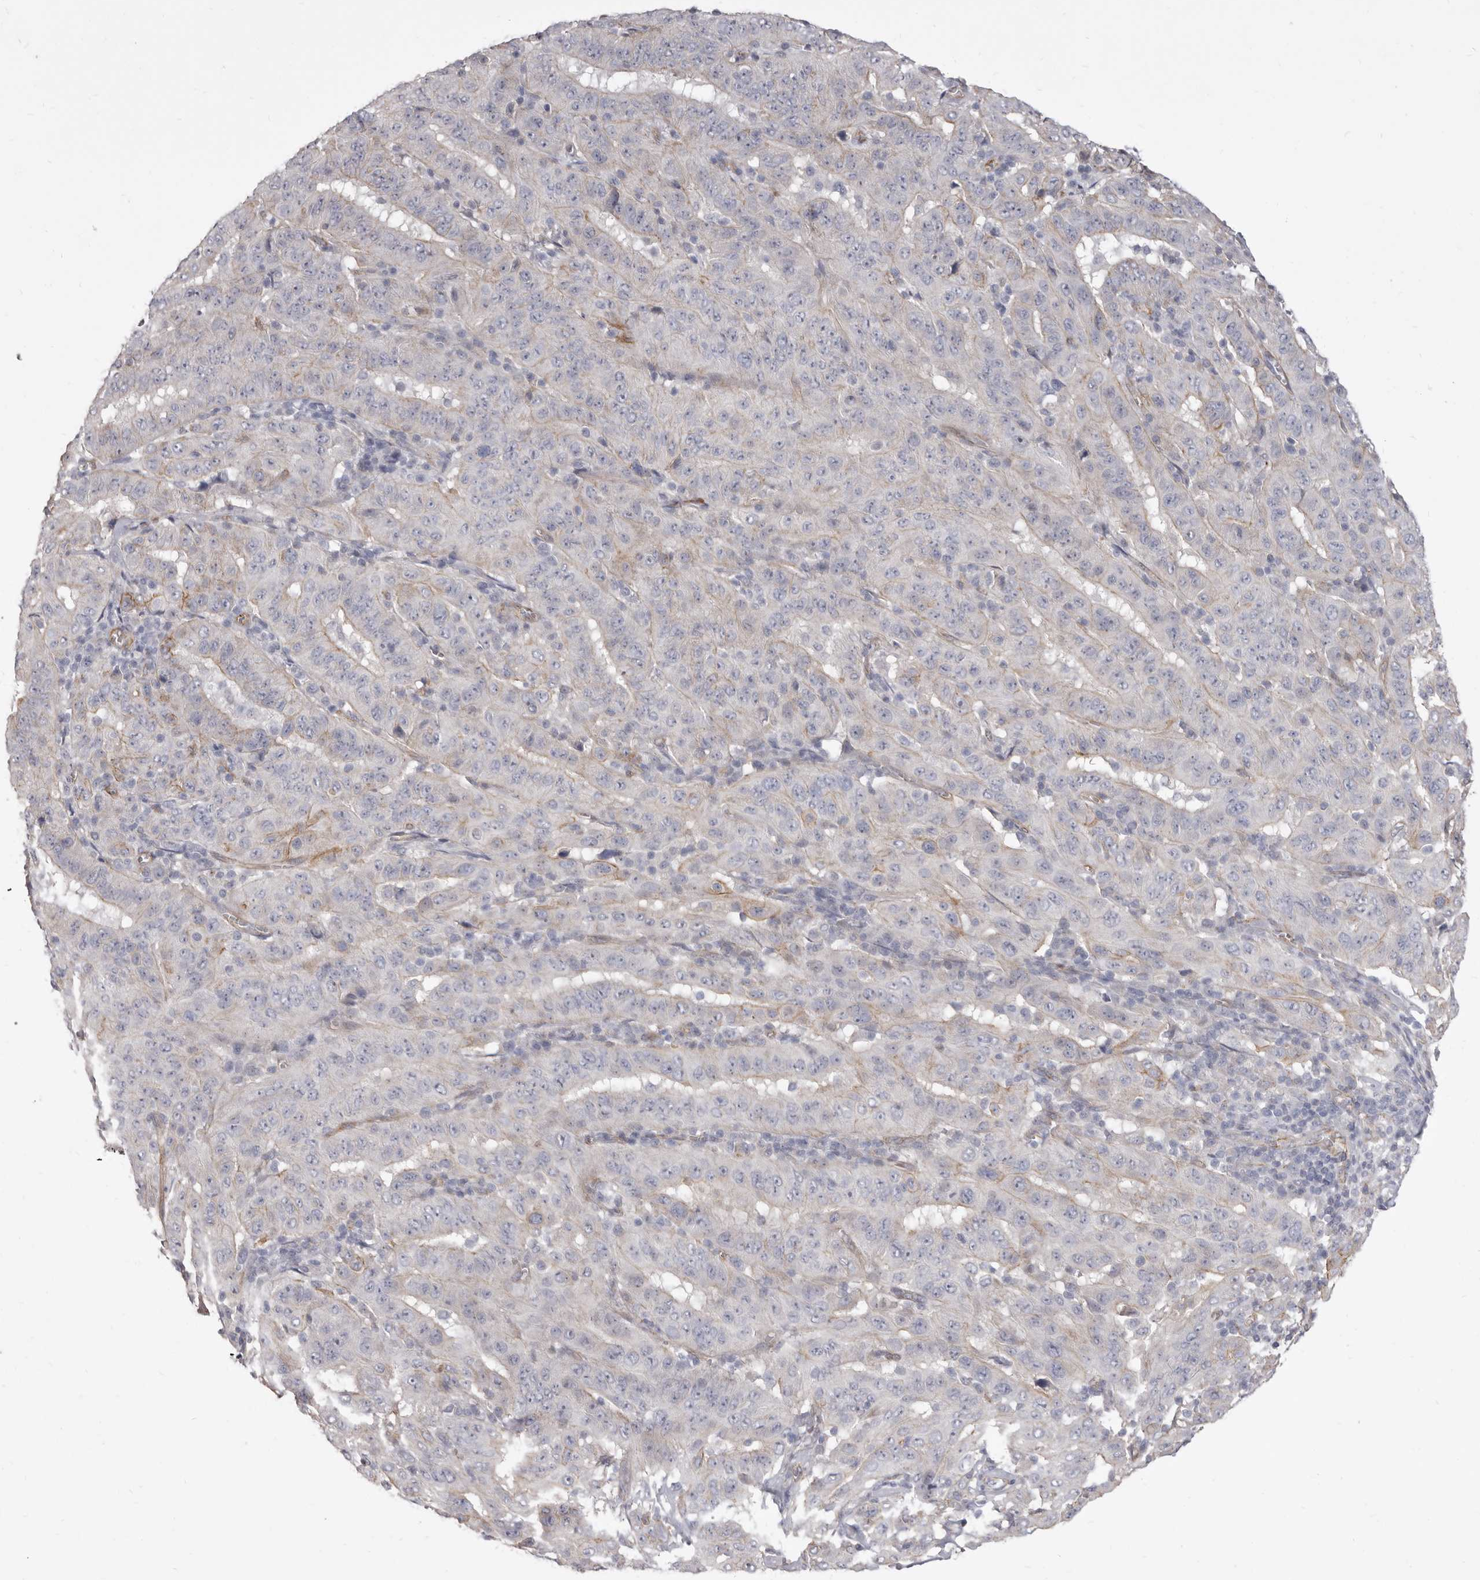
{"staining": {"intensity": "weak", "quantity": "<25%", "location": "cytoplasmic/membranous"}, "tissue": "pancreatic cancer", "cell_type": "Tumor cells", "image_type": "cancer", "snomed": [{"axis": "morphology", "description": "Adenocarcinoma, NOS"}, {"axis": "topography", "description": "Pancreas"}], "caption": "Tumor cells show no significant protein positivity in pancreatic adenocarcinoma.", "gene": "P2RX6", "patient": {"sex": "male", "age": 63}}